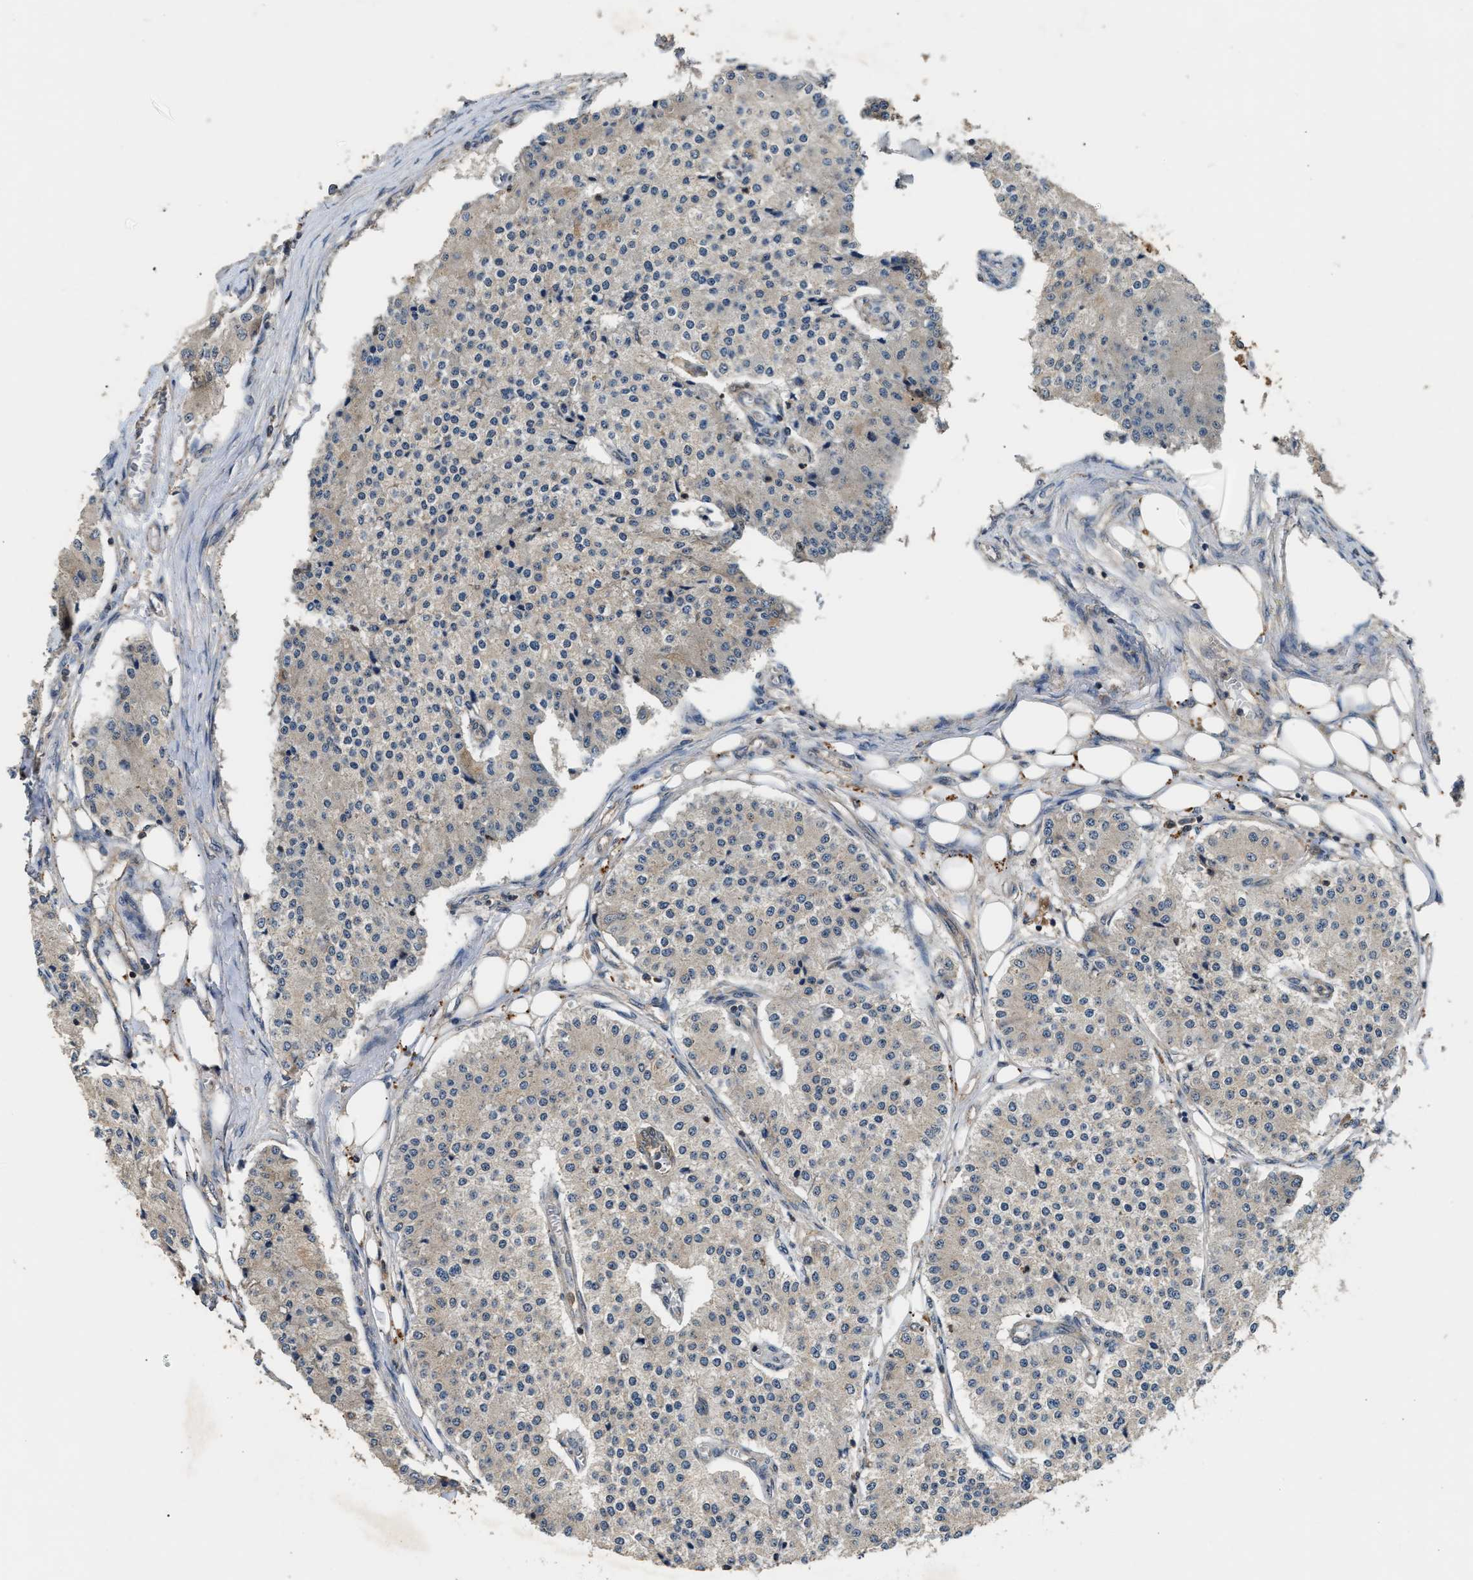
{"staining": {"intensity": "negative", "quantity": "none", "location": "none"}, "tissue": "carcinoid", "cell_type": "Tumor cells", "image_type": "cancer", "snomed": [{"axis": "morphology", "description": "Carcinoid, malignant, NOS"}, {"axis": "topography", "description": "Colon"}], "caption": "This is a image of immunohistochemistry (IHC) staining of carcinoid, which shows no expression in tumor cells.", "gene": "DNAJC2", "patient": {"sex": "female", "age": 52}}